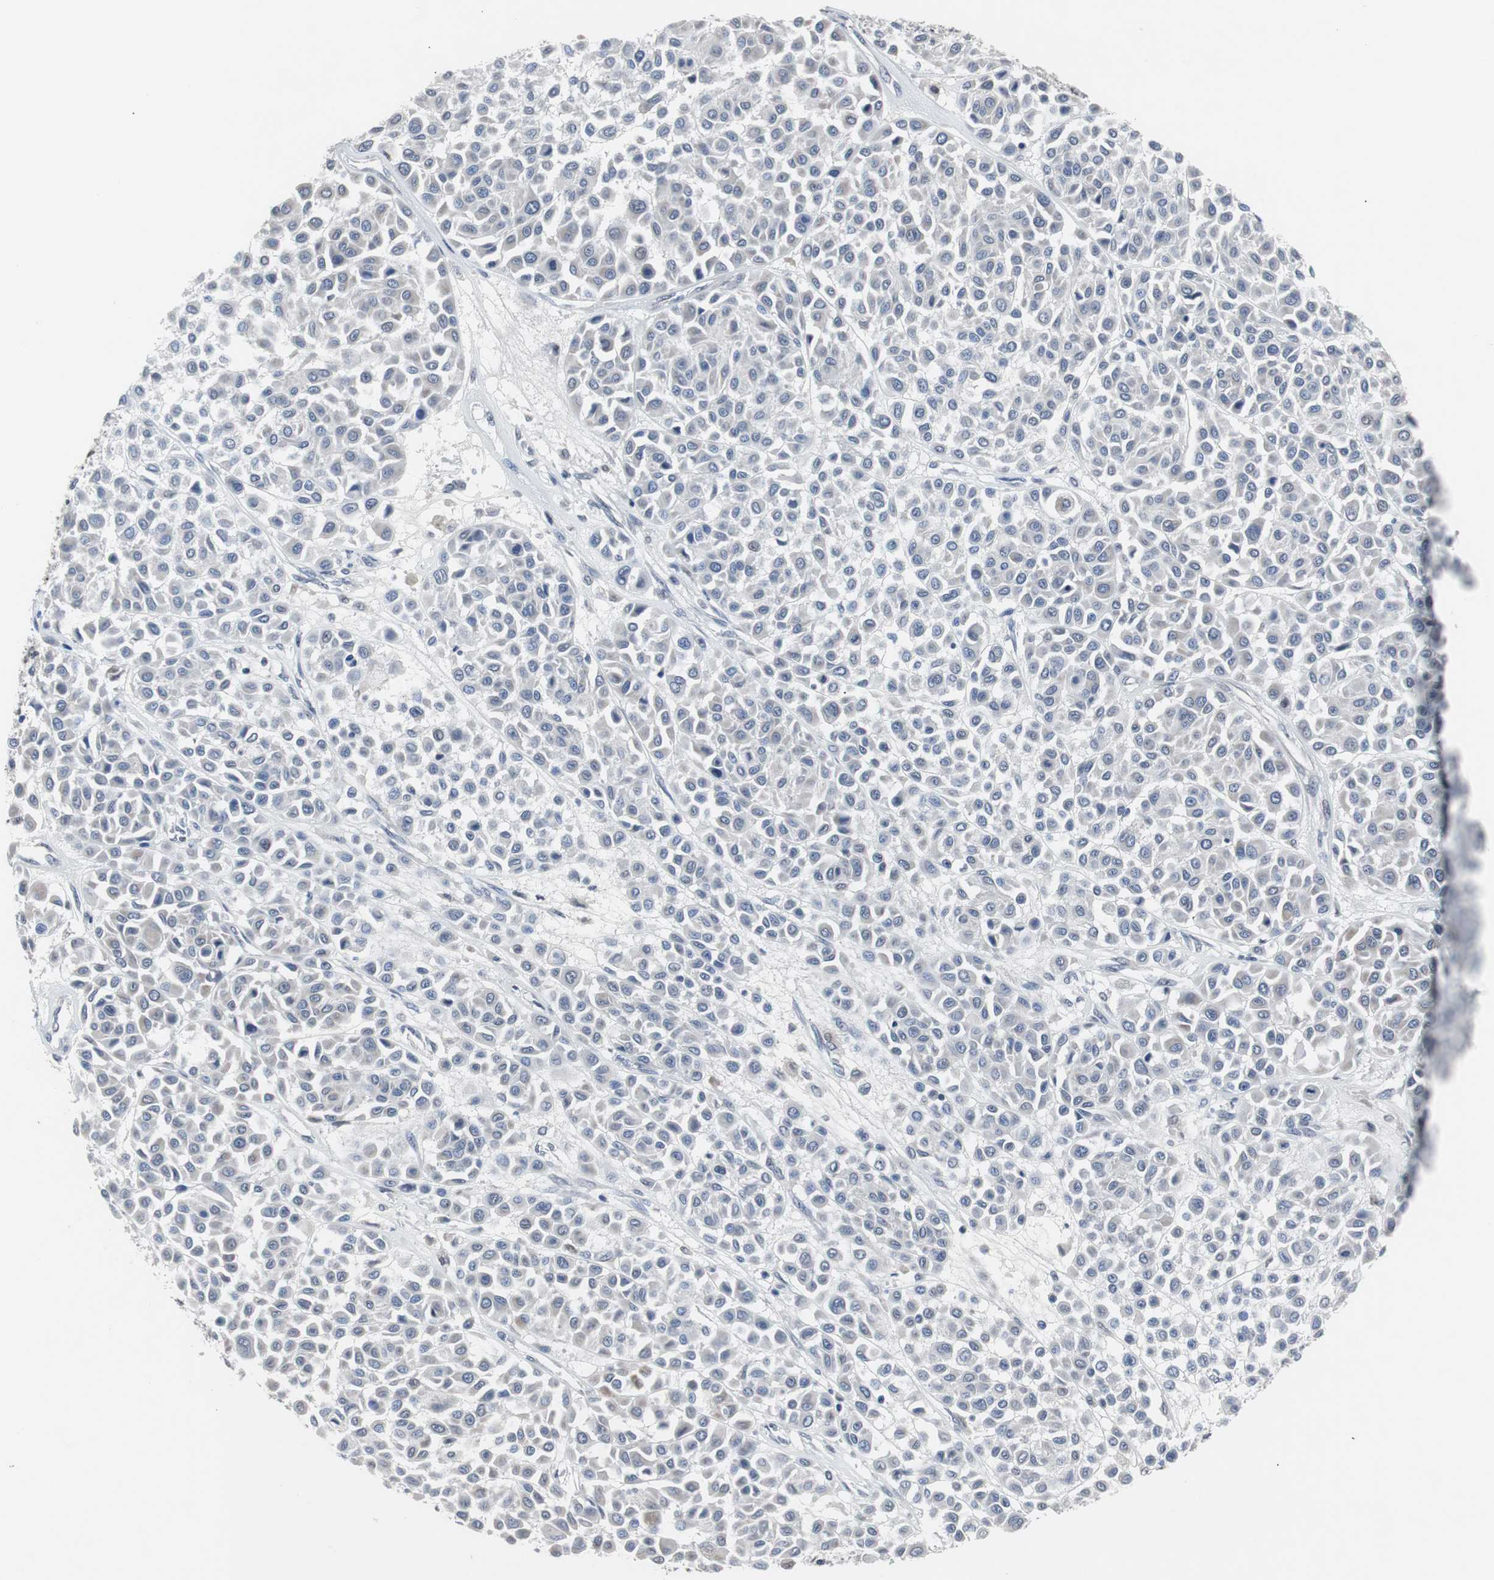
{"staining": {"intensity": "negative", "quantity": "none", "location": "none"}, "tissue": "melanoma", "cell_type": "Tumor cells", "image_type": "cancer", "snomed": [{"axis": "morphology", "description": "Malignant melanoma, Metastatic site"}, {"axis": "topography", "description": "Soft tissue"}], "caption": "High magnification brightfield microscopy of malignant melanoma (metastatic site) stained with DAB (brown) and counterstained with hematoxylin (blue): tumor cells show no significant positivity.", "gene": "RBM47", "patient": {"sex": "male", "age": 41}}